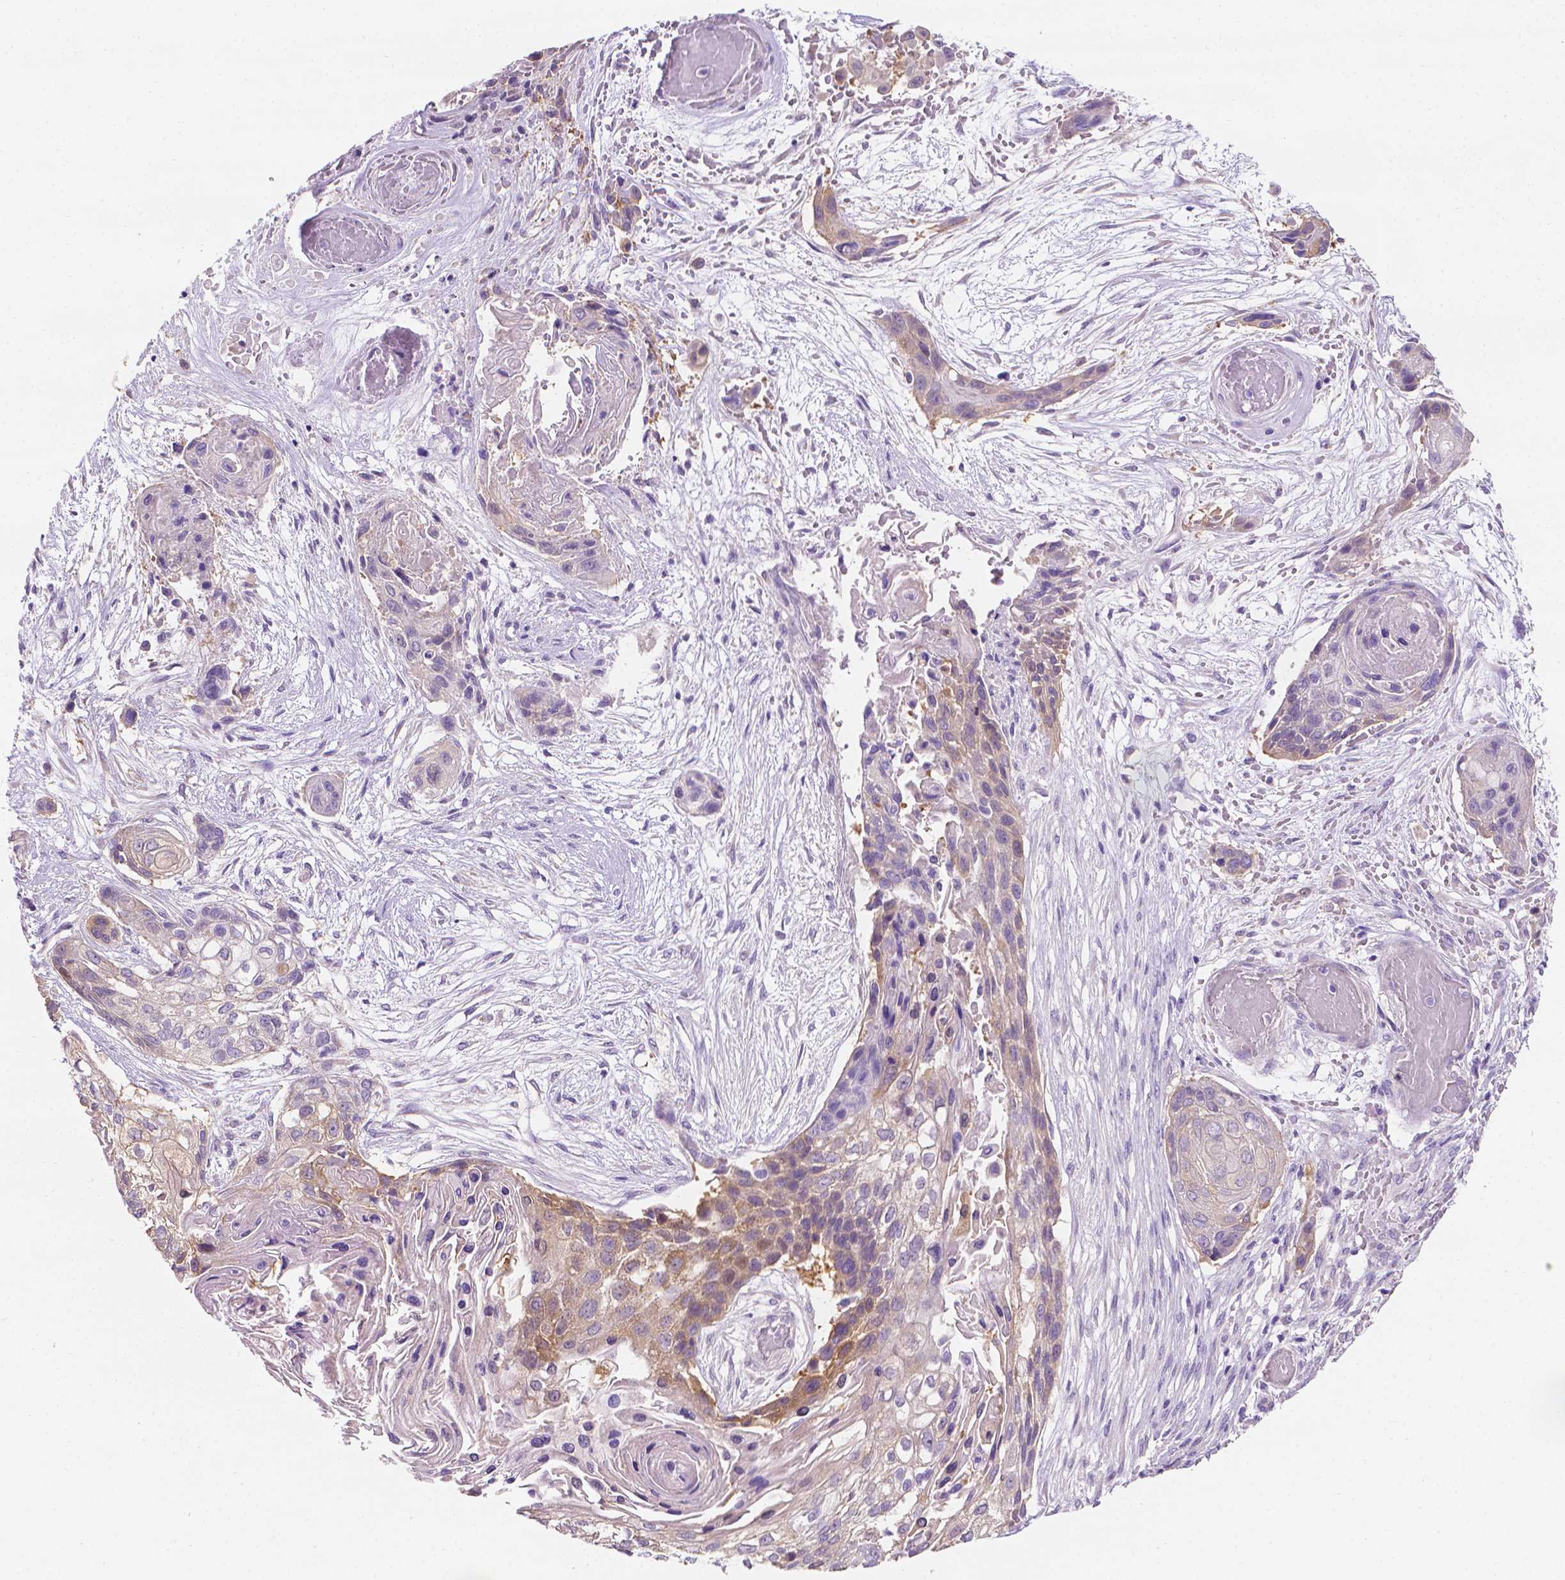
{"staining": {"intensity": "weak", "quantity": ">75%", "location": "cytoplasmic/membranous"}, "tissue": "lung cancer", "cell_type": "Tumor cells", "image_type": "cancer", "snomed": [{"axis": "morphology", "description": "Squamous cell carcinoma, NOS"}, {"axis": "topography", "description": "Lung"}], "caption": "The histopathology image exhibits staining of squamous cell carcinoma (lung), revealing weak cytoplasmic/membranous protein expression (brown color) within tumor cells. The protein of interest is stained brown, and the nuclei are stained in blue (DAB (3,3'-diaminobenzidine) IHC with brightfield microscopy, high magnification).", "gene": "FASN", "patient": {"sex": "male", "age": 69}}